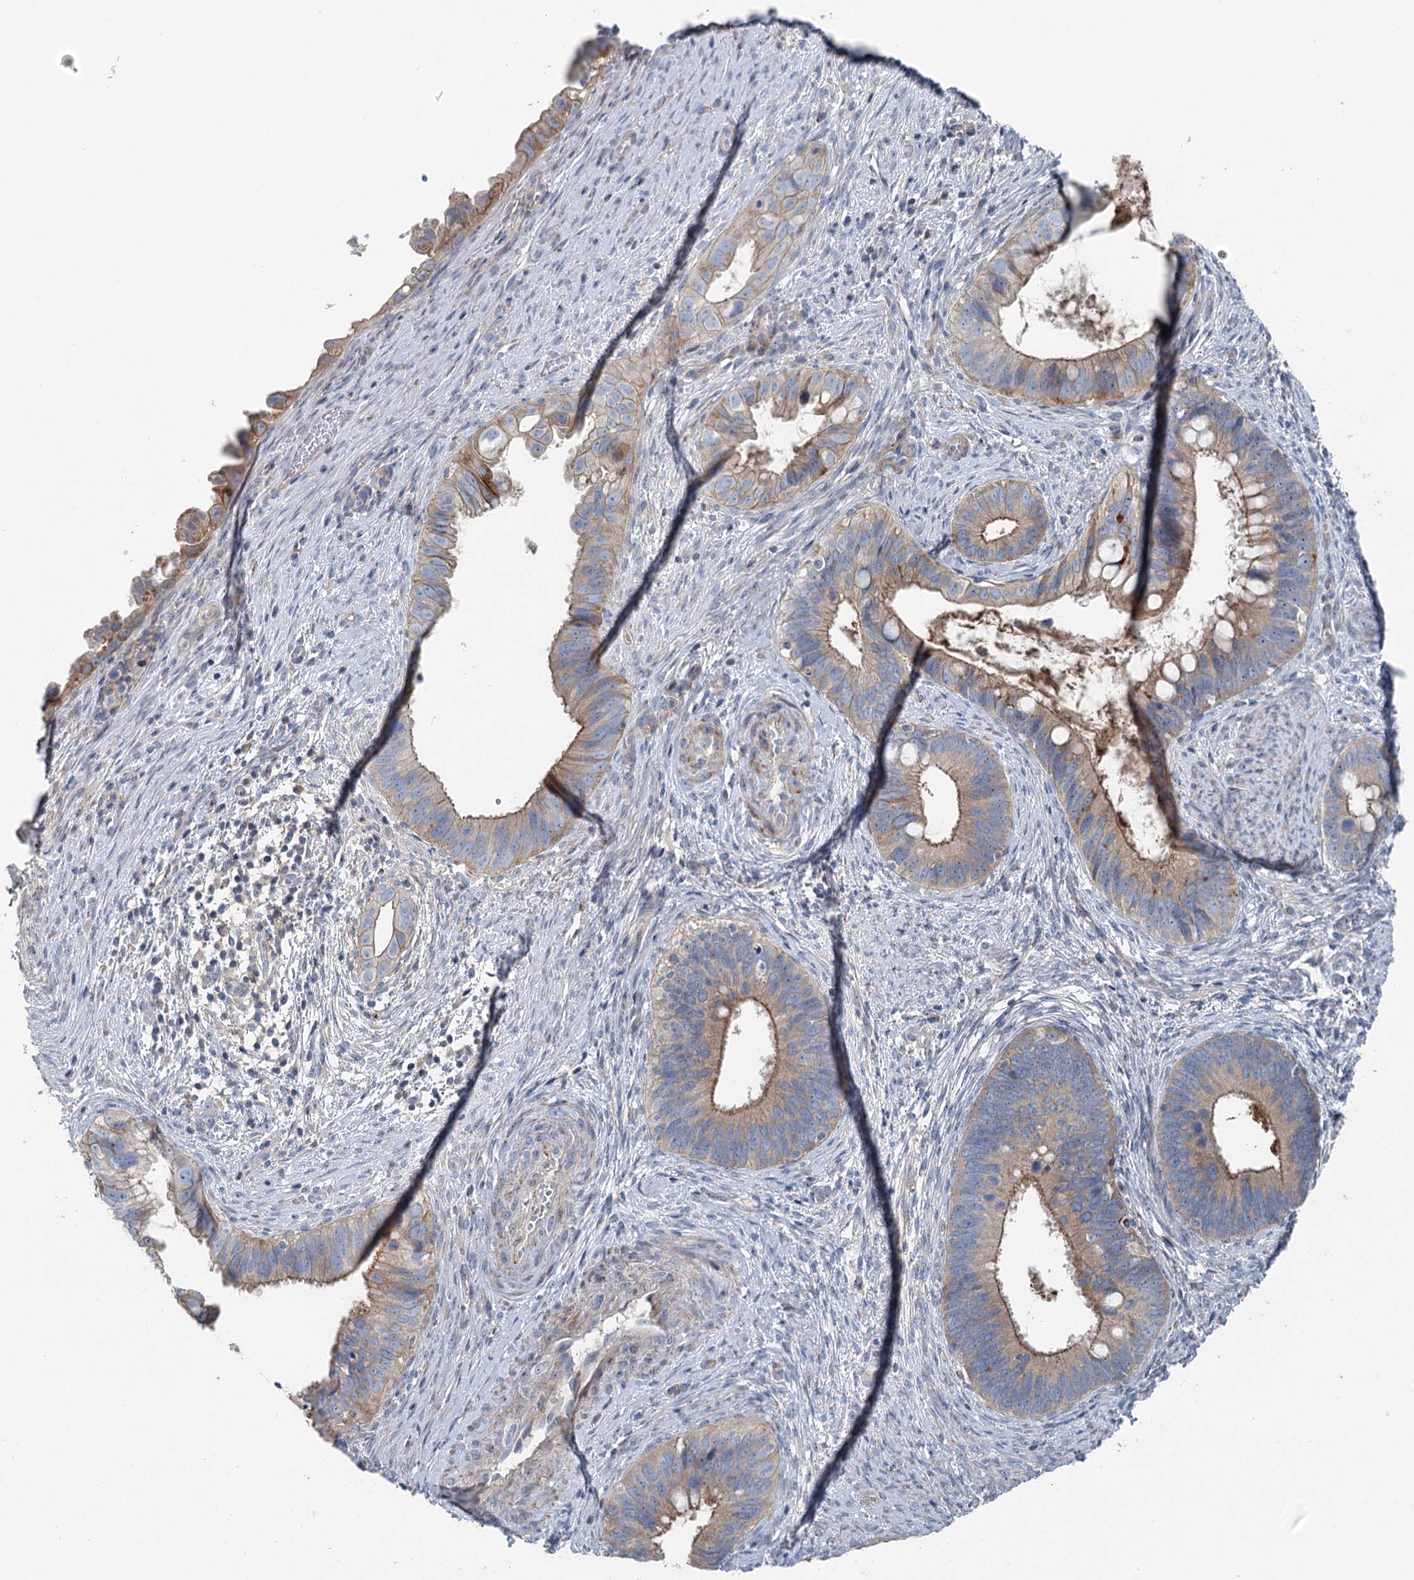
{"staining": {"intensity": "moderate", "quantity": ">75%", "location": "cytoplasmic/membranous"}, "tissue": "cervical cancer", "cell_type": "Tumor cells", "image_type": "cancer", "snomed": [{"axis": "morphology", "description": "Adenocarcinoma, NOS"}, {"axis": "topography", "description": "Cervix"}], "caption": "Immunohistochemical staining of cervical cancer displays moderate cytoplasmic/membranous protein staining in approximately >75% of tumor cells. (DAB IHC with brightfield microscopy, high magnification).", "gene": "MARK2", "patient": {"sex": "female", "age": 42}}